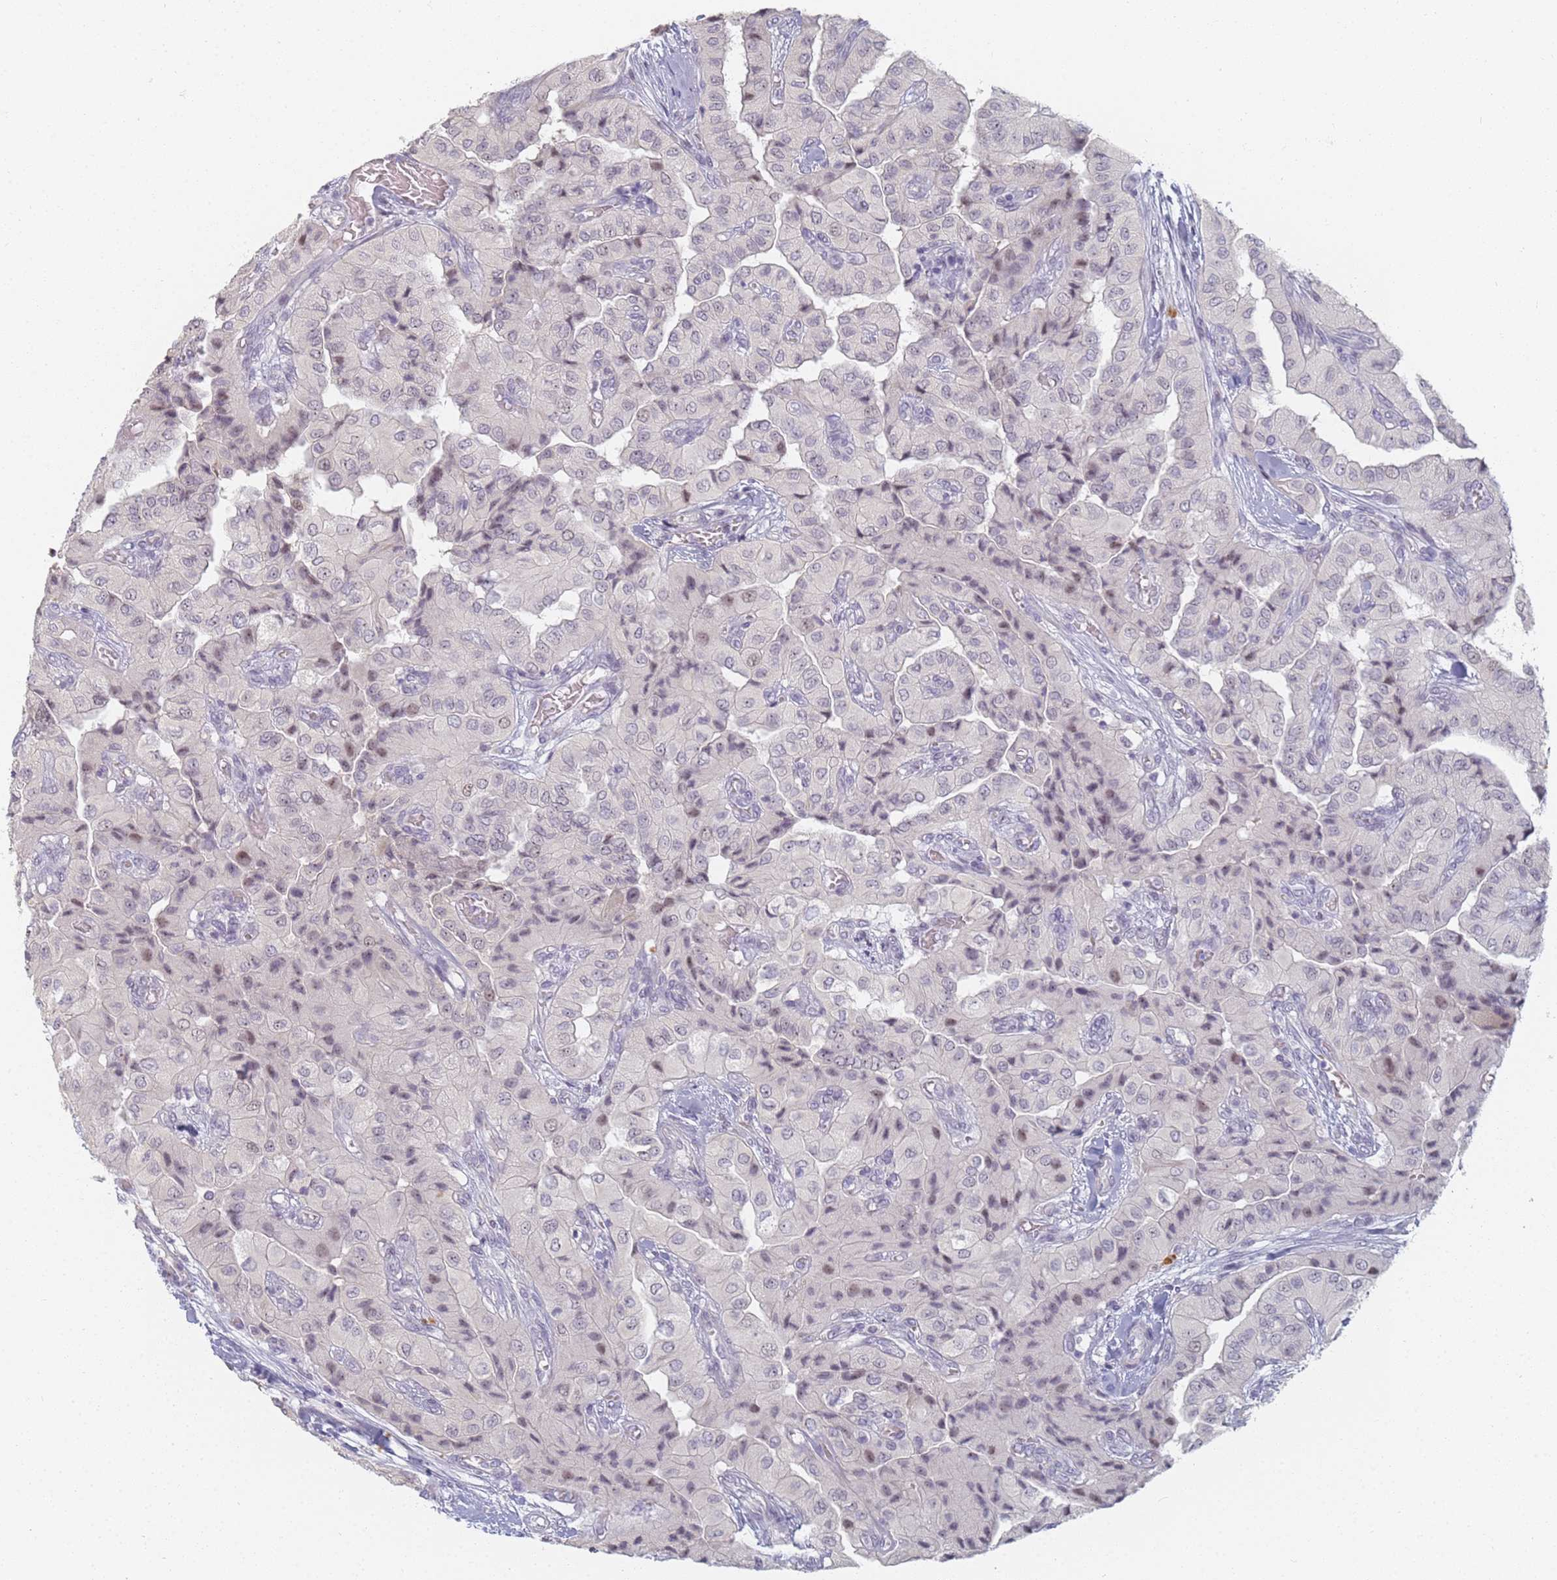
{"staining": {"intensity": "negative", "quantity": "none", "location": "none"}, "tissue": "head and neck cancer", "cell_type": "Tumor cells", "image_type": "cancer", "snomed": [{"axis": "morphology", "description": "Adenocarcinoma, NOS"}, {"axis": "topography", "description": "Head-Neck"}], "caption": "The image demonstrates no staining of tumor cells in head and neck adenocarcinoma. (Stains: DAB (3,3'-diaminobenzidine) immunohistochemistry (IHC) with hematoxylin counter stain, Microscopy: brightfield microscopy at high magnification).", "gene": "SLC38A9", "patient": {"sex": "male", "age": 66}}